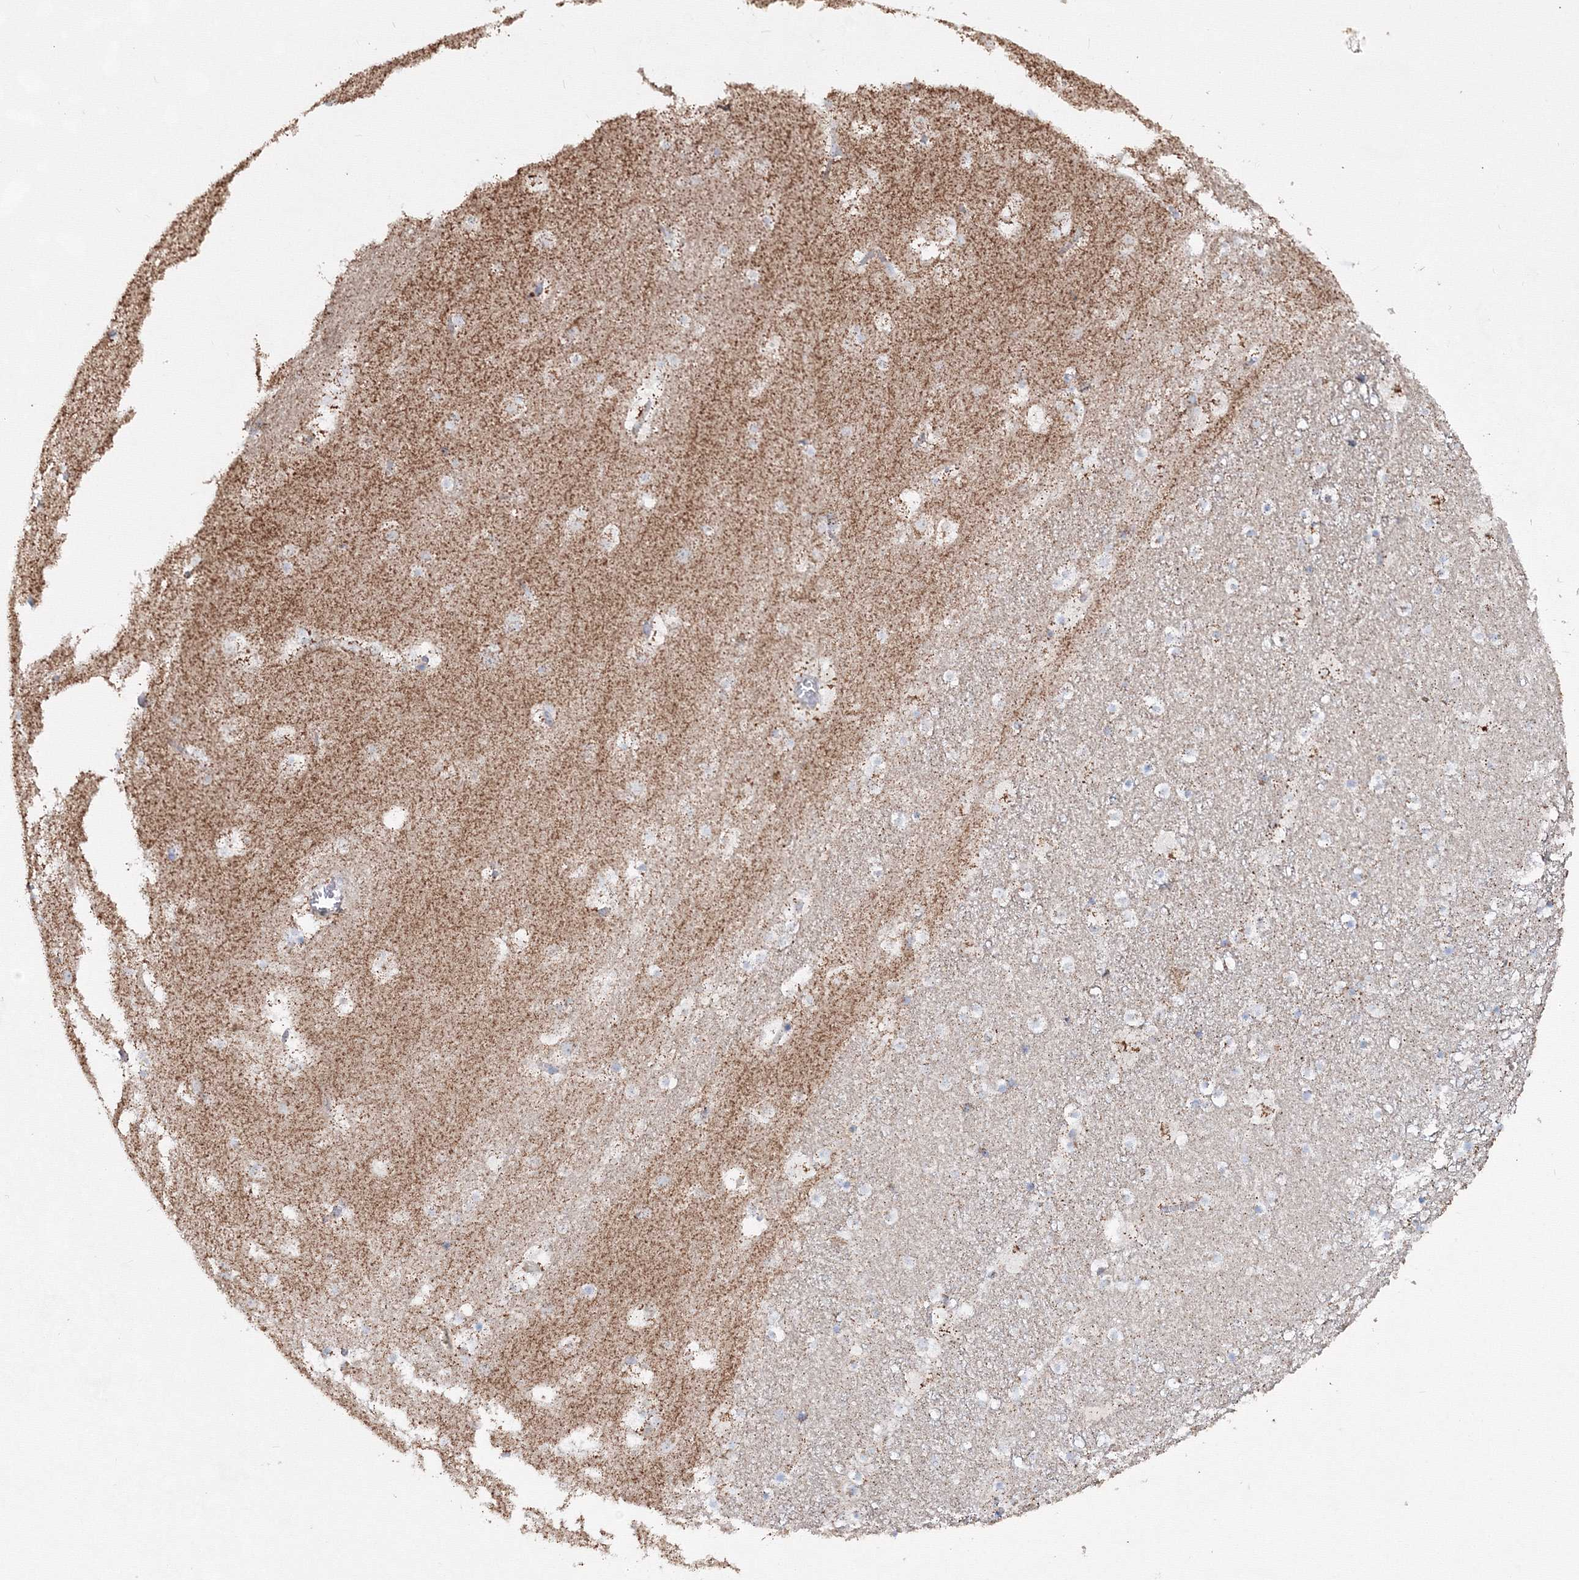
{"staining": {"intensity": "negative", "quantity": "none", "location": "none"}, "tissue": "caudate", "cell_type": "Glial cells", "image_type": "normal", "snomed": [{"axis": "morphology", "description": "Normal tissue, NOS"}, {"axis": "topography", "description": "Lateral ventricle wall"}], "caption": "The image displays no staining of glial cells in normal caudate.", "gene": "IGSF9", "patient": {"sex": "male", "age": 45}}